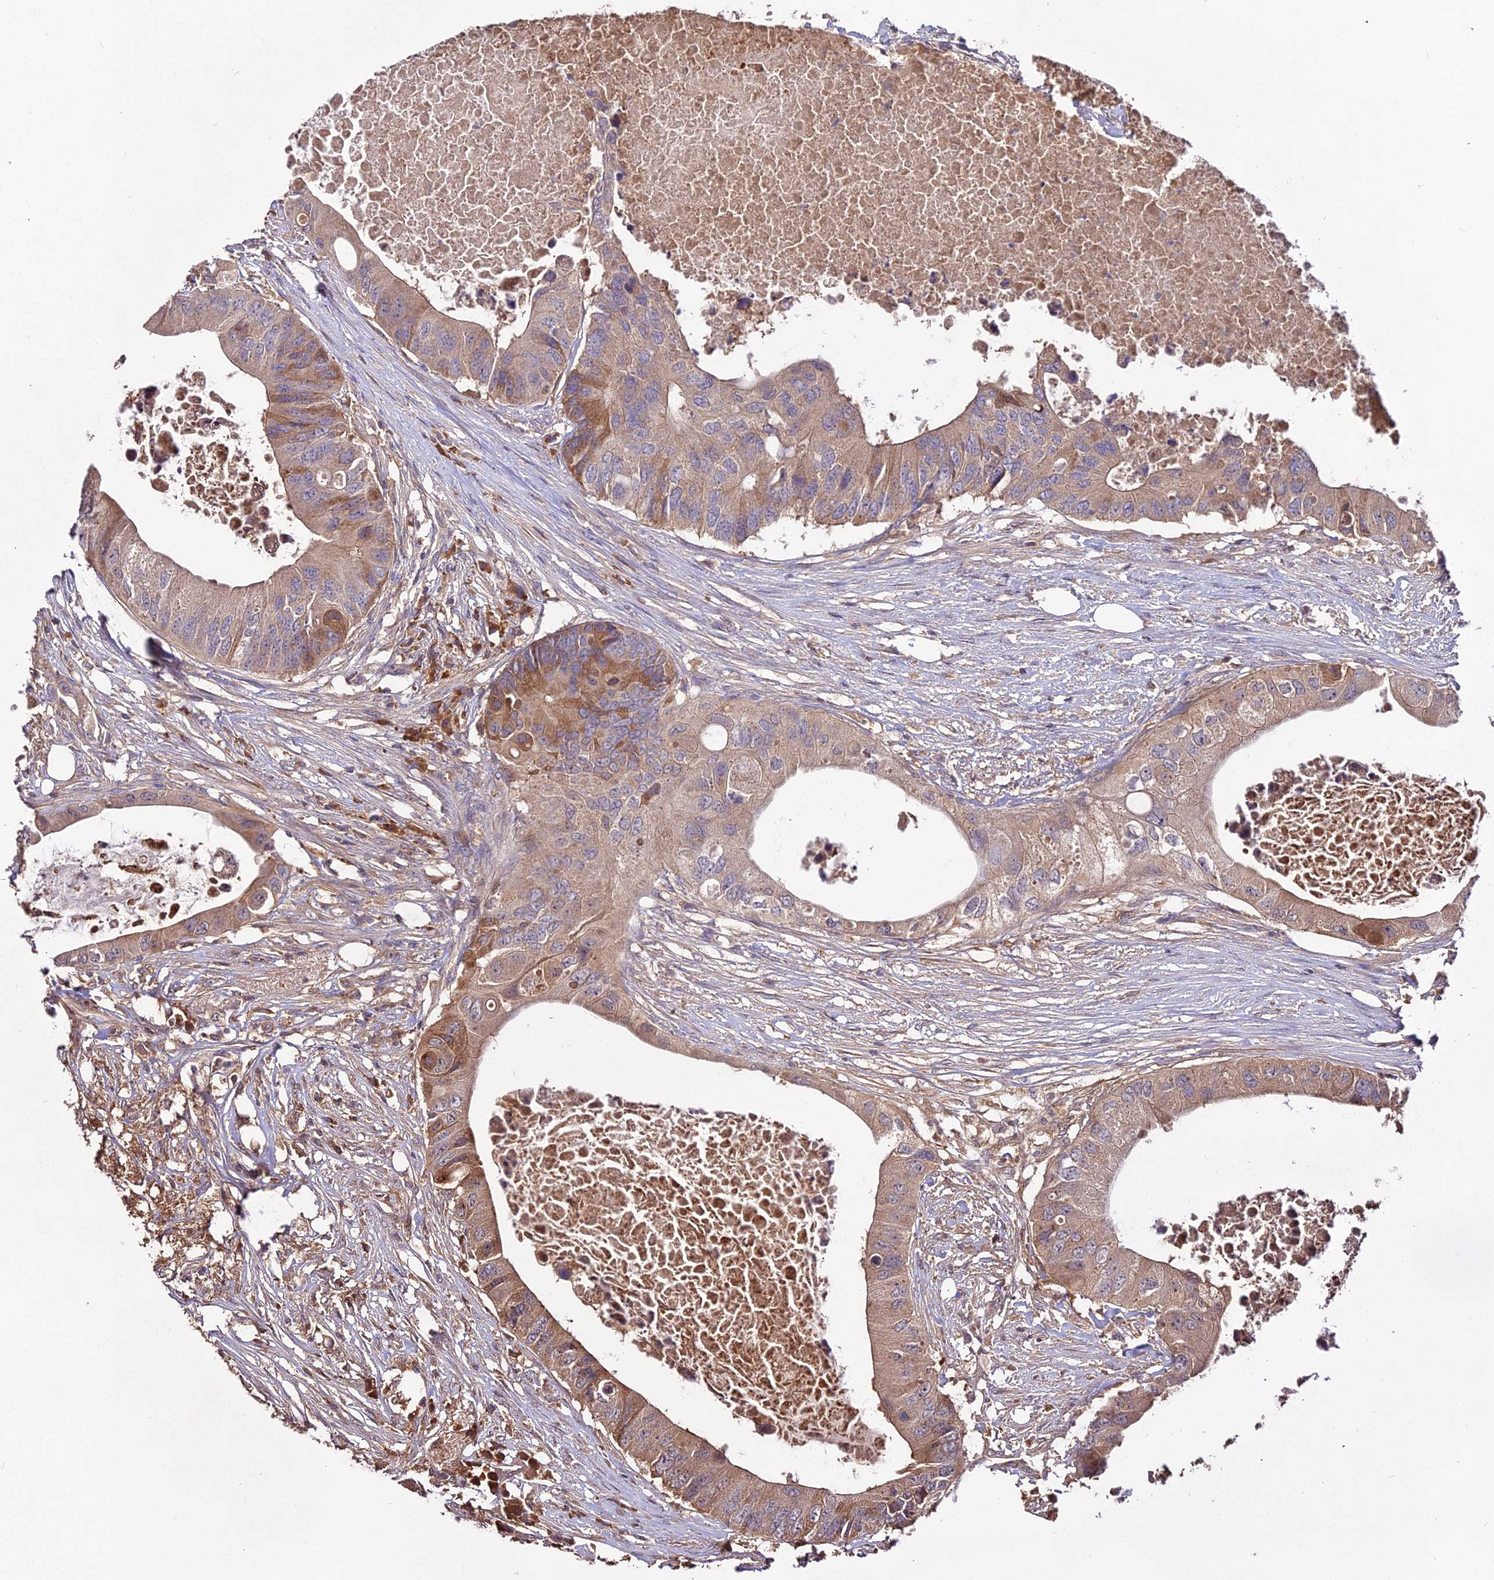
{"staining": {"intensity": "moderate", "quantity": ">75%", "location": "cytoplasmic/membranous"}, "tissue": "colorectal cancer", "cell_type": "Tumor cells", "image_type": "cancer", "snomed": [{"axis": "morphology", "description": "Adenocarcinoma, NOS"}, {"axis": "topography", "description": "Colon"}], "caption": "Tumor cells show medium levels of moderate cytoplasmic/membranous expression in approximately >75% of cells in human adenocarcinoma (colorectal).", "gene": "KCTD16", "patient": {"sex": "male", "age": 71}}